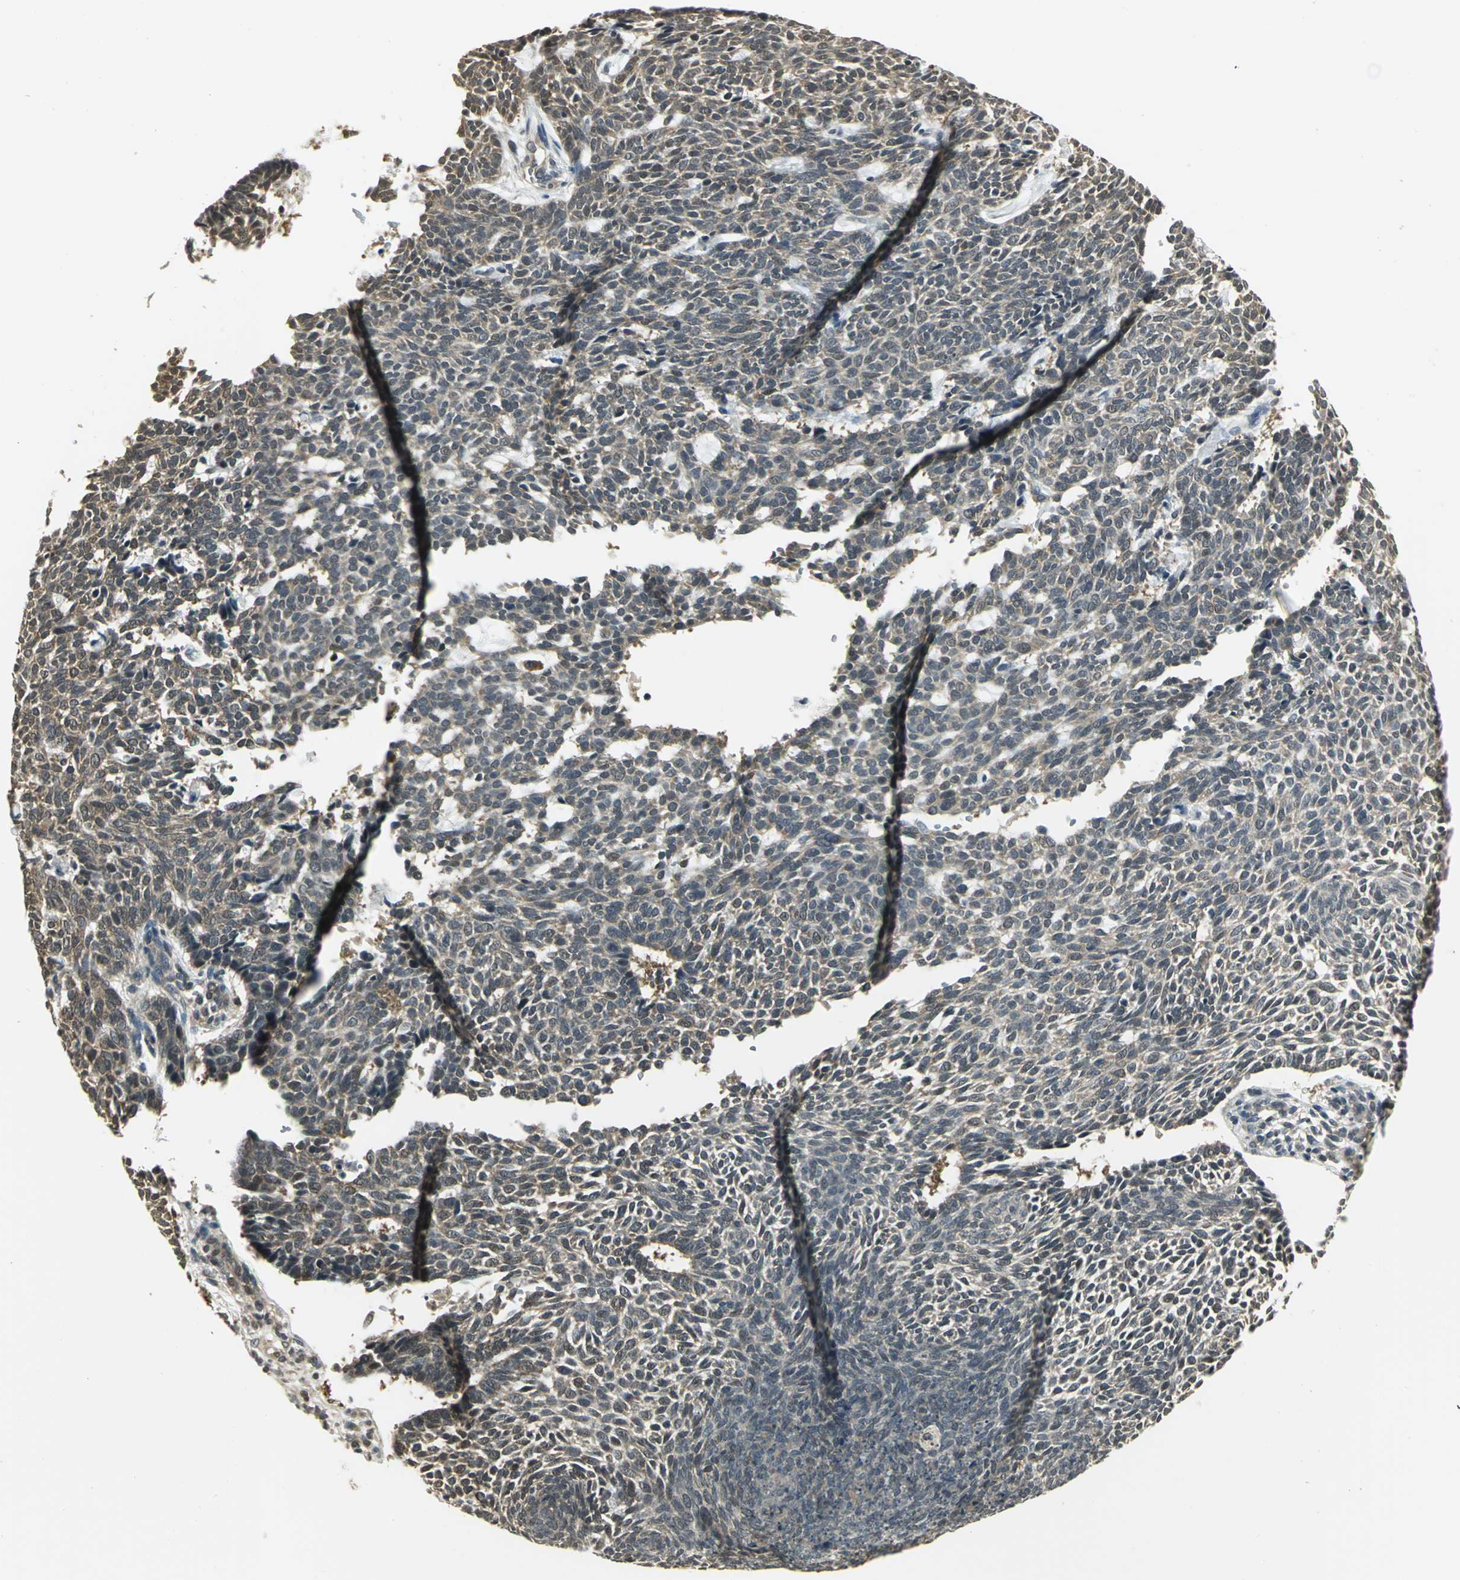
{"staining": {"intensity": "weak", "quantity": ">75%", "location": "cytoplasmic/membranous"}, "tissue": "skin cancer", "cell_type": "Tumor cells", "image_type": "cancer", "snomed": [{"axis": "morphology", "description": "Normal tissue, NOS"}, {"axis": "morphology", "description": "Basal cell carcinoma"}, {"axis": "topography", "description": "Skin"}], "caption": "Immunohistochemistry (IHC) micrograph of neoplastic tissue: human skin basal cell carcinoma stained using immunohistochemistry exhibits low levels of weak protein expression localized specifically in the cytoplasmic/membranous of tumor cells, appearing as a cytoplasmic/membranous brown color.", "gene": "CDC34", "patient": {"sex": "male", "age": 87}}